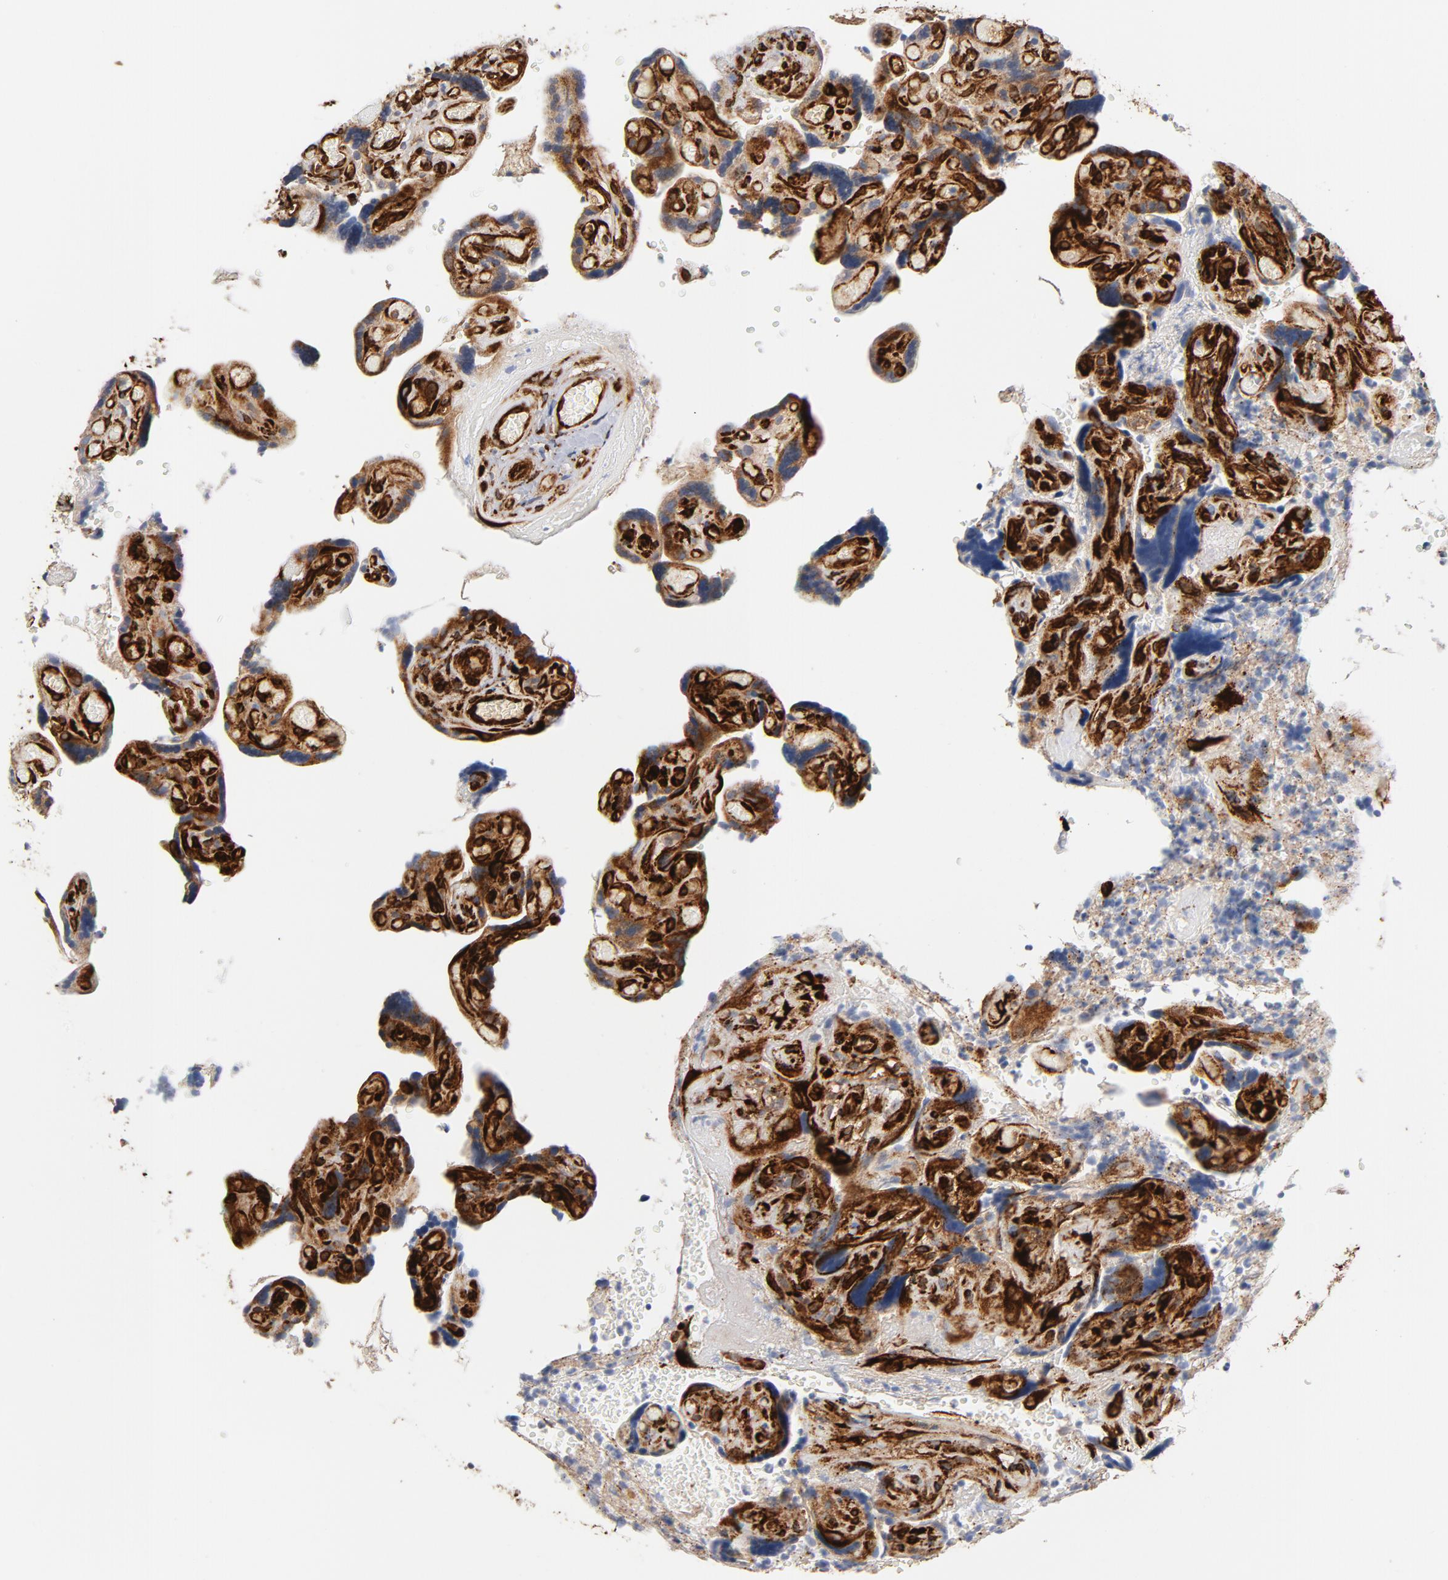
{"staining": {"intensity": "strong", "quantity": ">75%", "location": "cytoplasmic/membranous,nuclear"}, "tissue": "placenta", "cell_type": "Decidual cells", "image_type": "normal", "snomed": [{"axis": "morphology", "description": "Normal tissue, NOS"}, {"axis": "topography", "description": "Placenta"}], "caption": "Decidual cells display high levels of strong cytoplasmic/membranous,nuclear staining in approximately >75% of cells in benign human placenta. (brown staining indicates protein expression, while blue staining denotes nuclei).", "gene": "SERPINH1", "patient": {"sex": "female", "age": 30}}